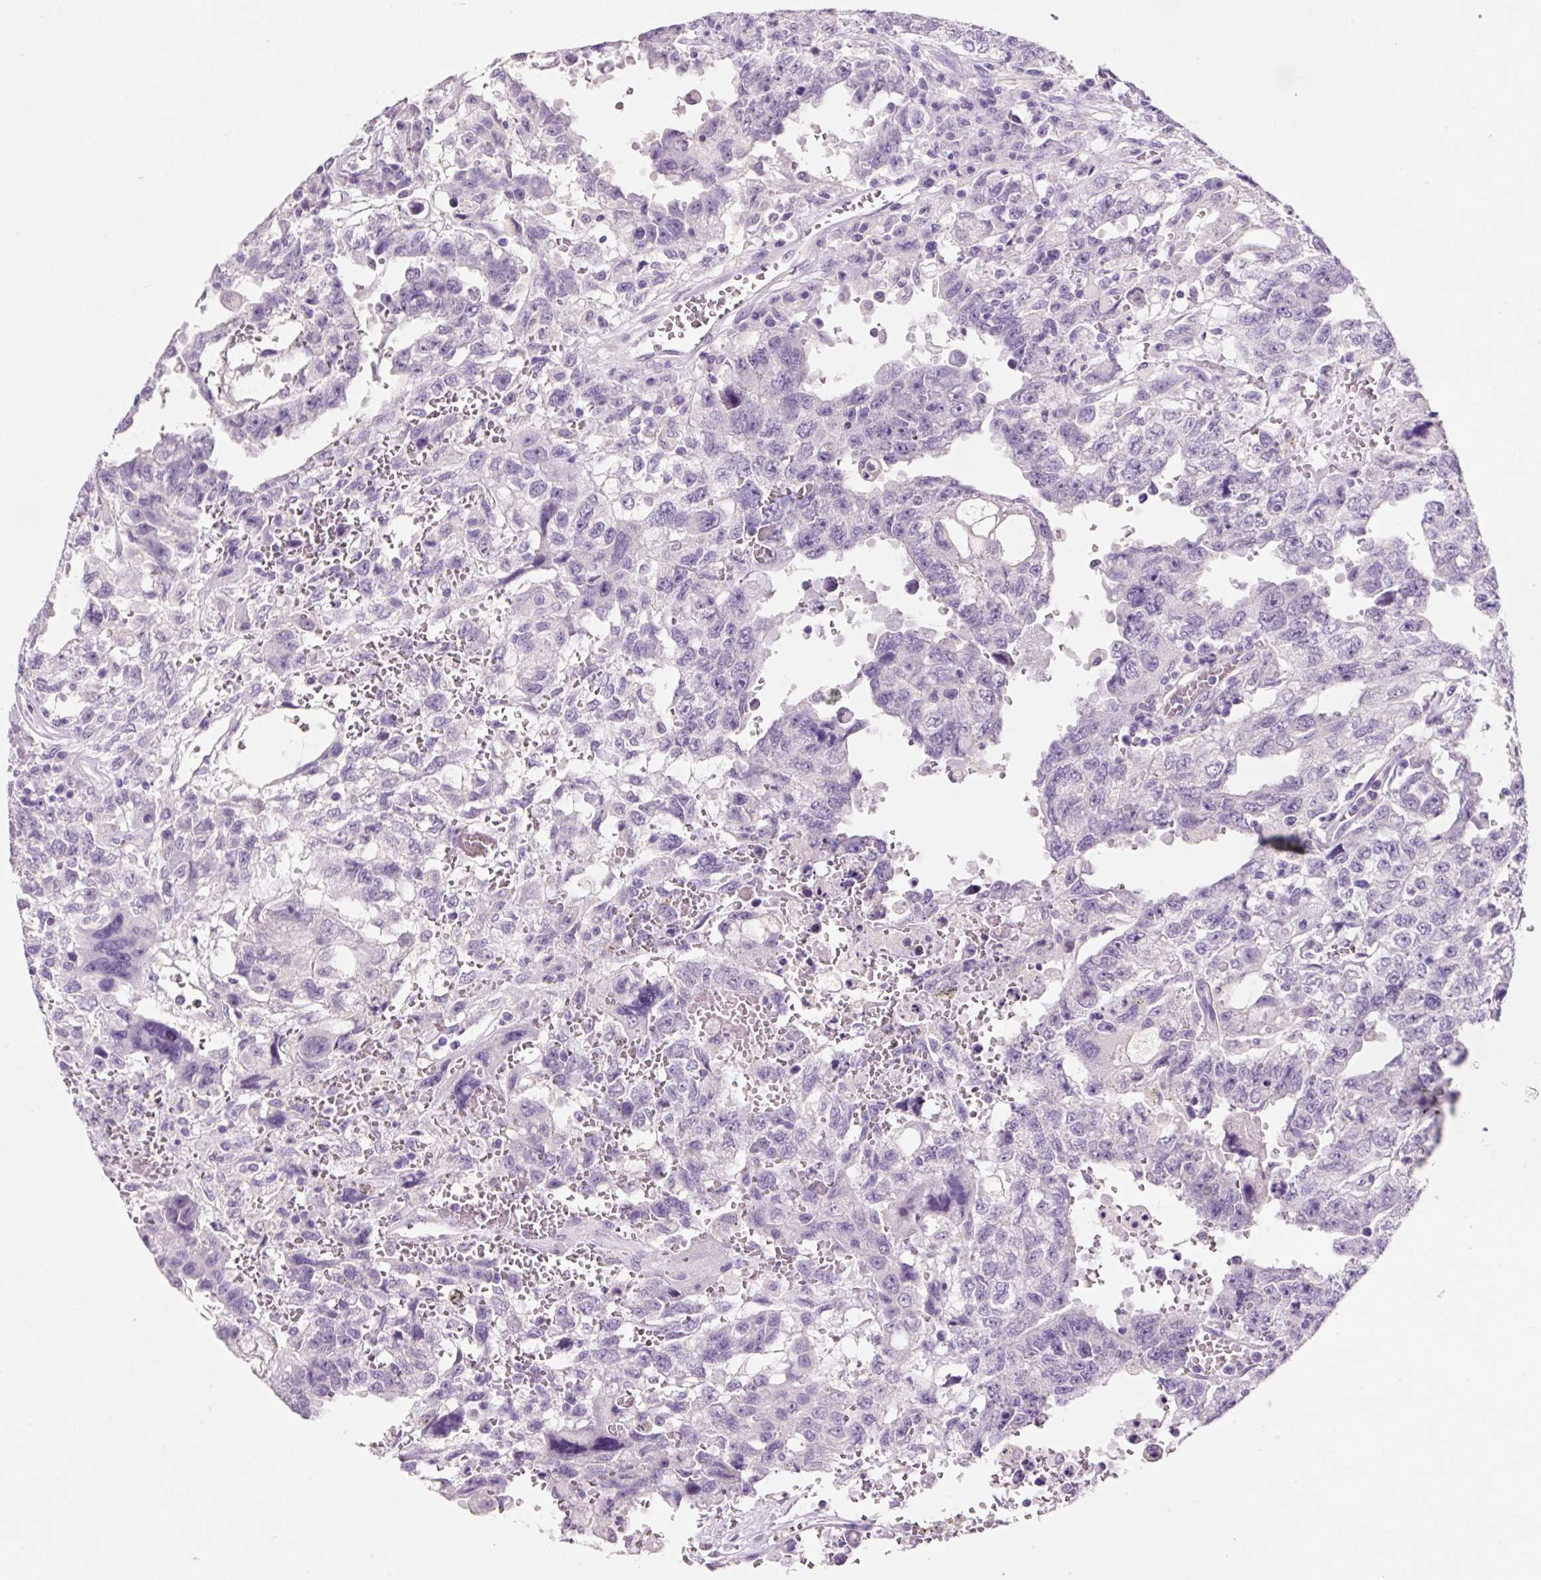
{"staining": {"intensity": "negative", "quantity": "none", "location": "none"}, "tissue": "testis cancer", "cell_type": "Tumor cells", "image_type": "cancer", "snomed": [{"axis": "morphology", "description": "Carcinoma, Embryonal, NOS"}, {"axis": "topography", "description": "Testis"}], "caption": "A micrograph of human testis cancer (embryonal carcinoma) is negative for staining in tumor cells. The staining is performed using DAB (3,3'-diaminobenzidine) brown chromogen with nuclei counter-stained in using hematoxylin.", "gene": "SYP", "patient": {"sex": "male", "age": 26}}